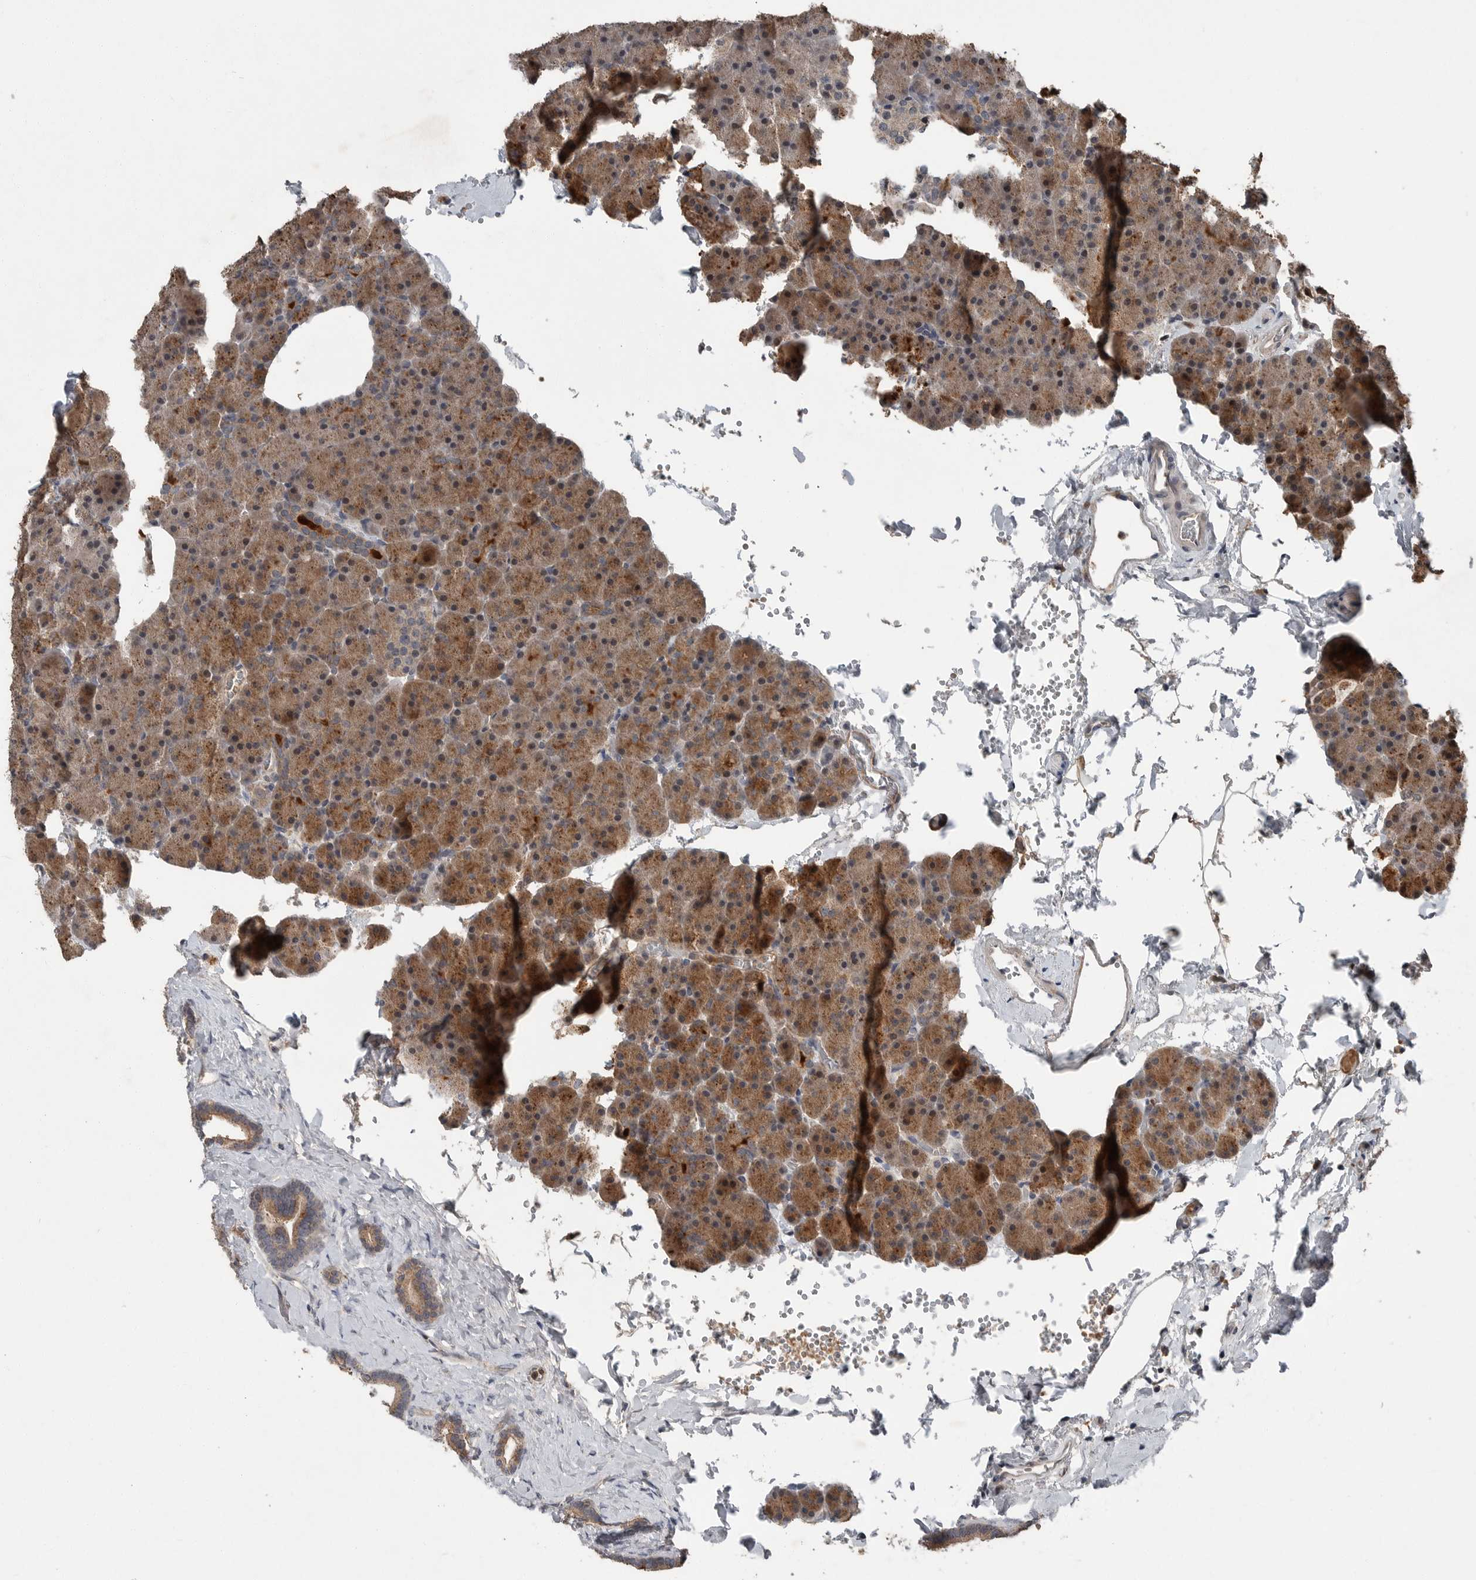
{"staining": {"intensity": "moderate", "quantity": ">75%", "location": "cytoplasmic/membranous"}, "tissue": "pancreas", "cell_type": "Exocrine glandular cells", "image_type": "normal", "snomed": [{"axis": "morphology", "description": "Normal tissue, NOS"}, {"axis": "morphology", "description": "Carcinoid, malignant, NOS"}, {"axis": "topography", "description": "Pancreas"}], "caption": "High-magnification brightfield microscopy of benign pancreas stained with DAB (brown) and counterstained with hematoxylin (blue). exocrine glandular cells exhibit moderate cytoplasmic/membranous positivity is seen in about>75% of cells.", "gene": "SCP2", "patient": {"sex": "female", "age": 35}}